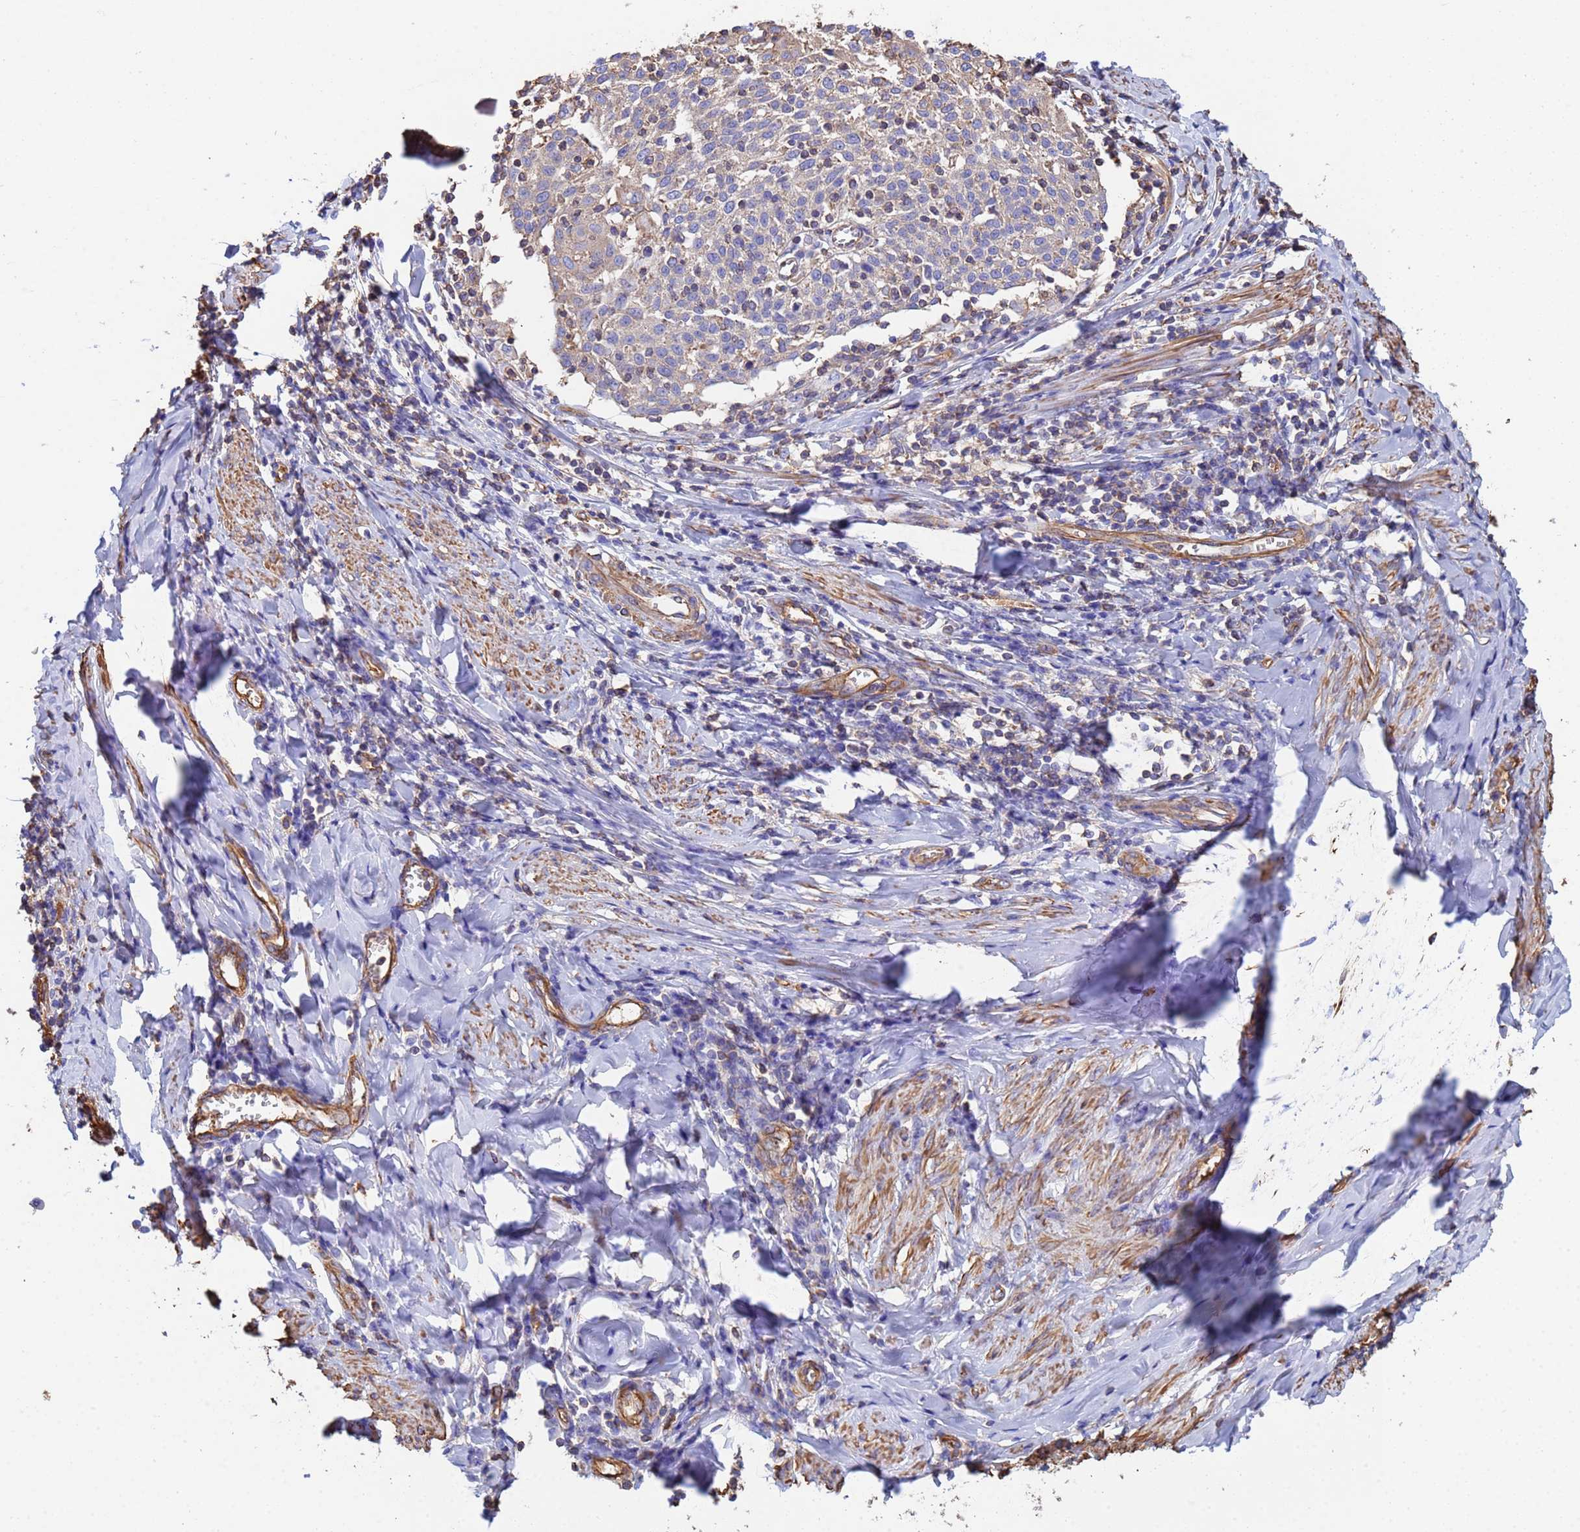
{"staining": {"intensity": "negative", "quantity": "none", "location": "none"}, "tissue": "cervical cancer", "cell_type": "Tumor cells", "image_type": "cancer", "snomed": [{"axis": "morphology", "description": "Squamous cell carcinoma, NOS"}, {"axis": "topography", "description": "Cervix"}], "caption": "Cervical squamous cell carcinoma was stained to show a protein in brown. There is no significant staining in tumor cells.", "gene": "MYL12A", "patient": {"sex": "female", "age": 52}}